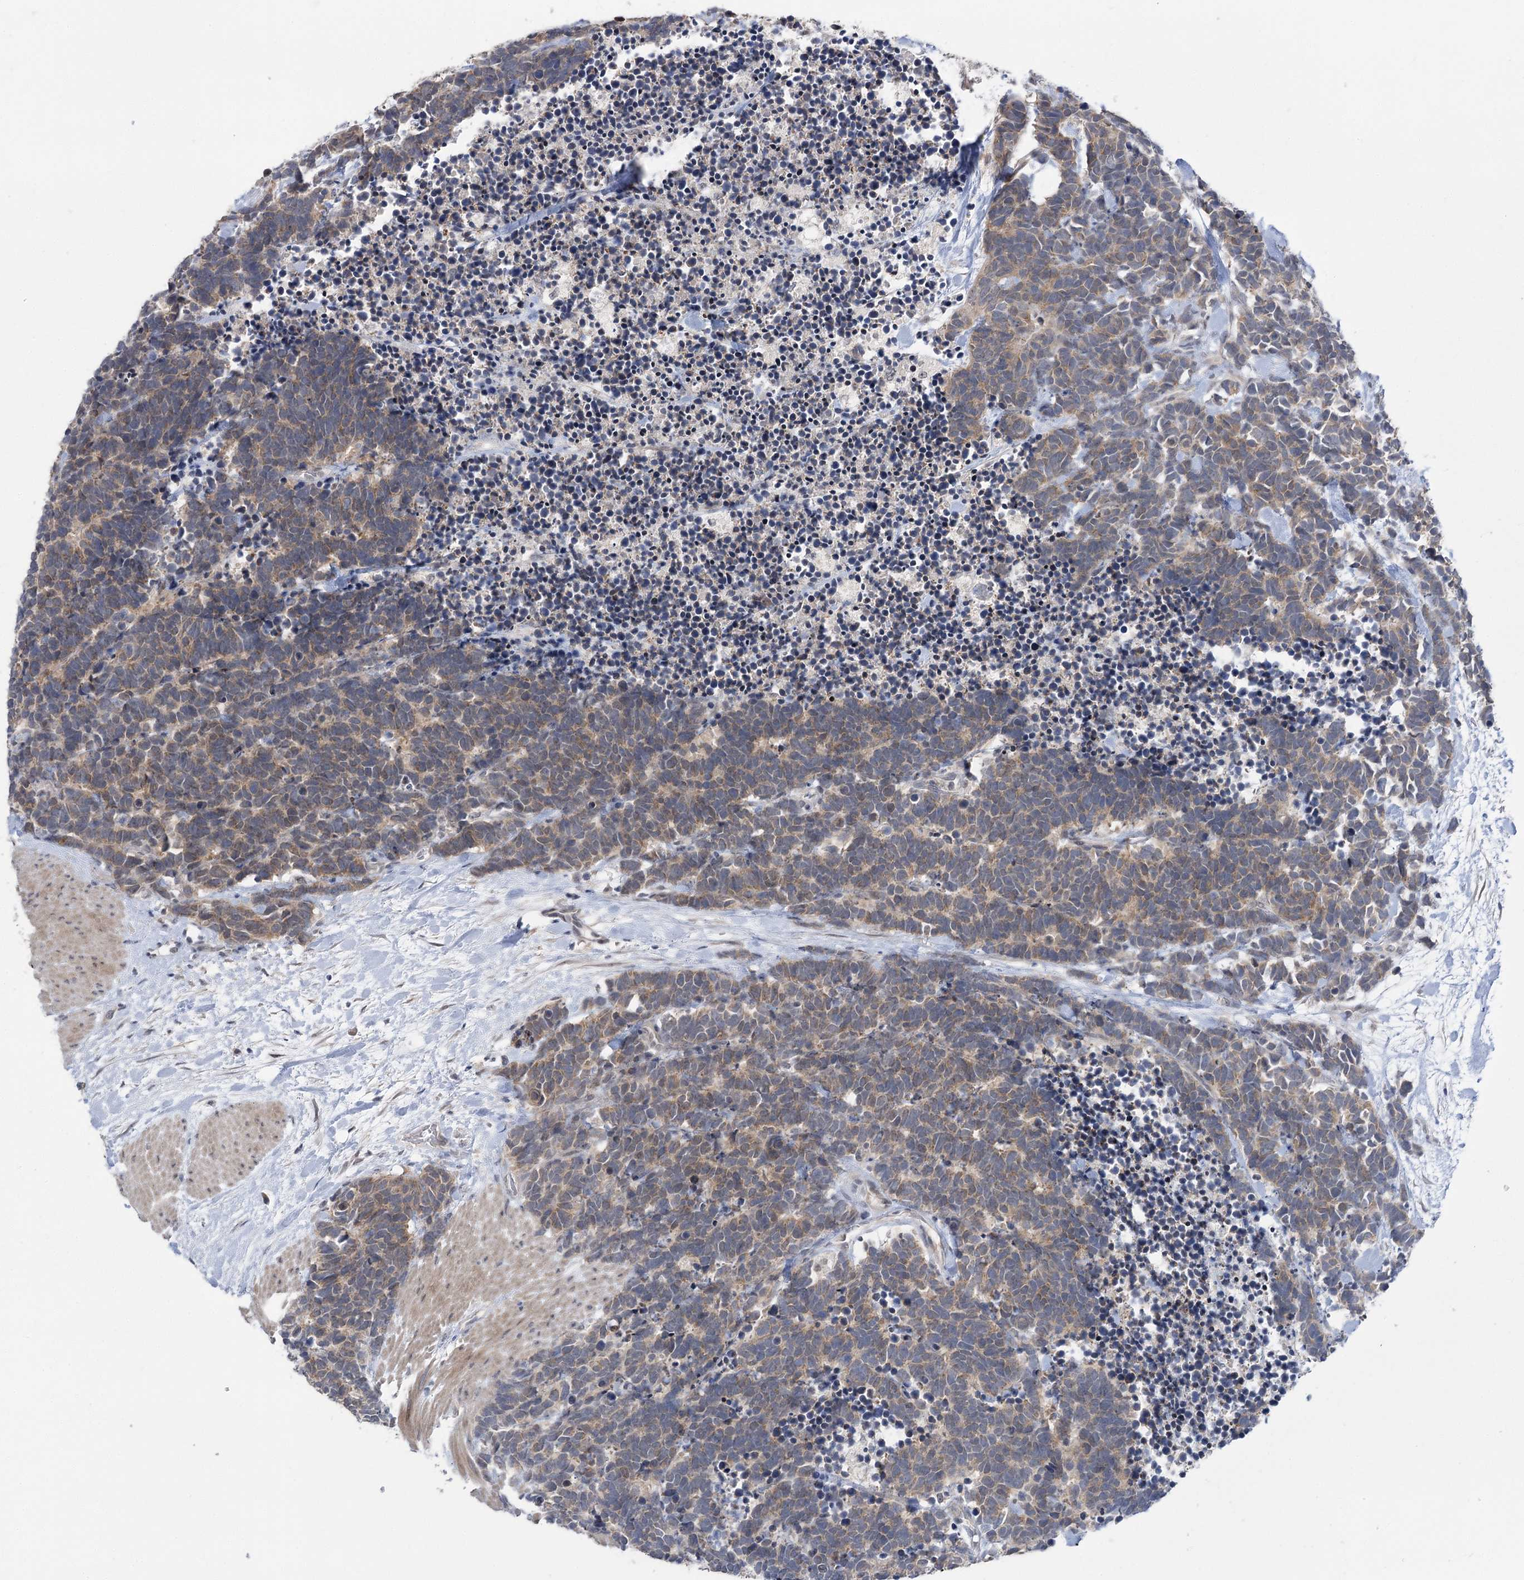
{"staining": {"intensity": "weak", "quantity": ">75%", "location": "cytoplasmic/membranous"}, "tissue": "carcinoid", "cell_type": "Tumor cells", "image_type": "cancer", "snomed": [{"axis": "morphology", "description": "Carcinoma, NOS"}, {"axis": "morphology", "description": "Carcinoid, malignant, NOS"}, {"axis": "topography", "description": "Urinary bladder"}], "caption": "A brown stain labels weak cytoplasmic/membranous staining of a protein in carcinoid tumor cells. The staining was performed using DAB (3,3'-diaminobenzidine) to visualize the protein expression in brown, while the nuclei were stained in blue with hematoxylin (Magnification: 20x).", "gene": "PHYHIPL", "patient": {"sex": "male", "age": 57}}